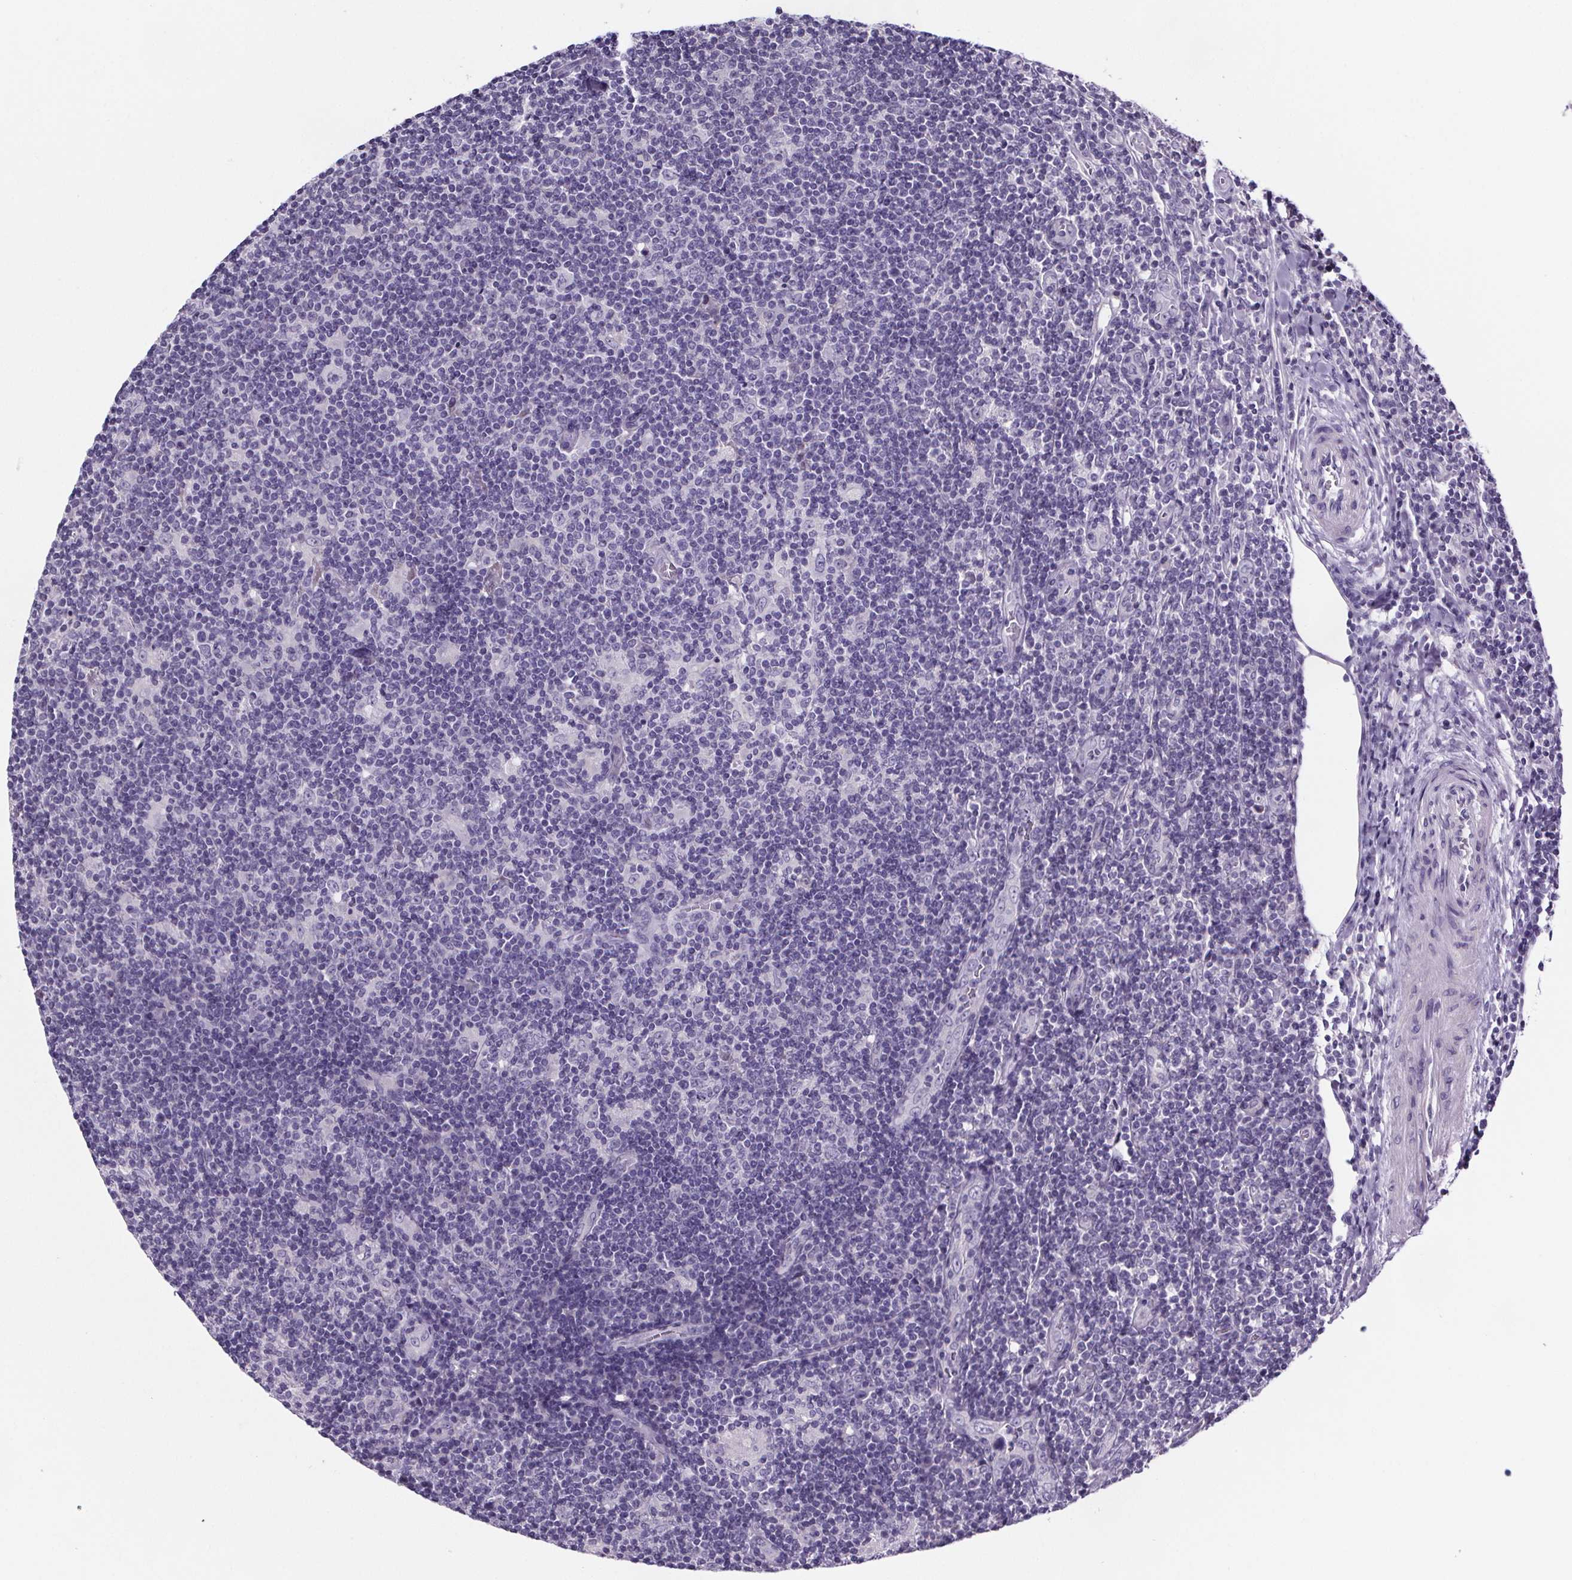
{"staining": {"intensity": "negative", "quantity": "none", "location": "none"}, "tissue": "lymphoma", "cell_type": "Tumor cells", "image_type": "cancer", "snomed": [{"axis": "morphology", "description": "Hodgkin's disease, NOS"}, {"axis": "topography", "description": "Lymph node"}], "caption": "High magnification brightfield microscopy of Hodgkin's disease stained with DAB (3,3'-diaminobenzidine) (brown) and counterstained with hematoxylin (blue): tumor cells show no significant staining.", "gene": "CUBN", "patient": {"sex": "male", "age": 40}}